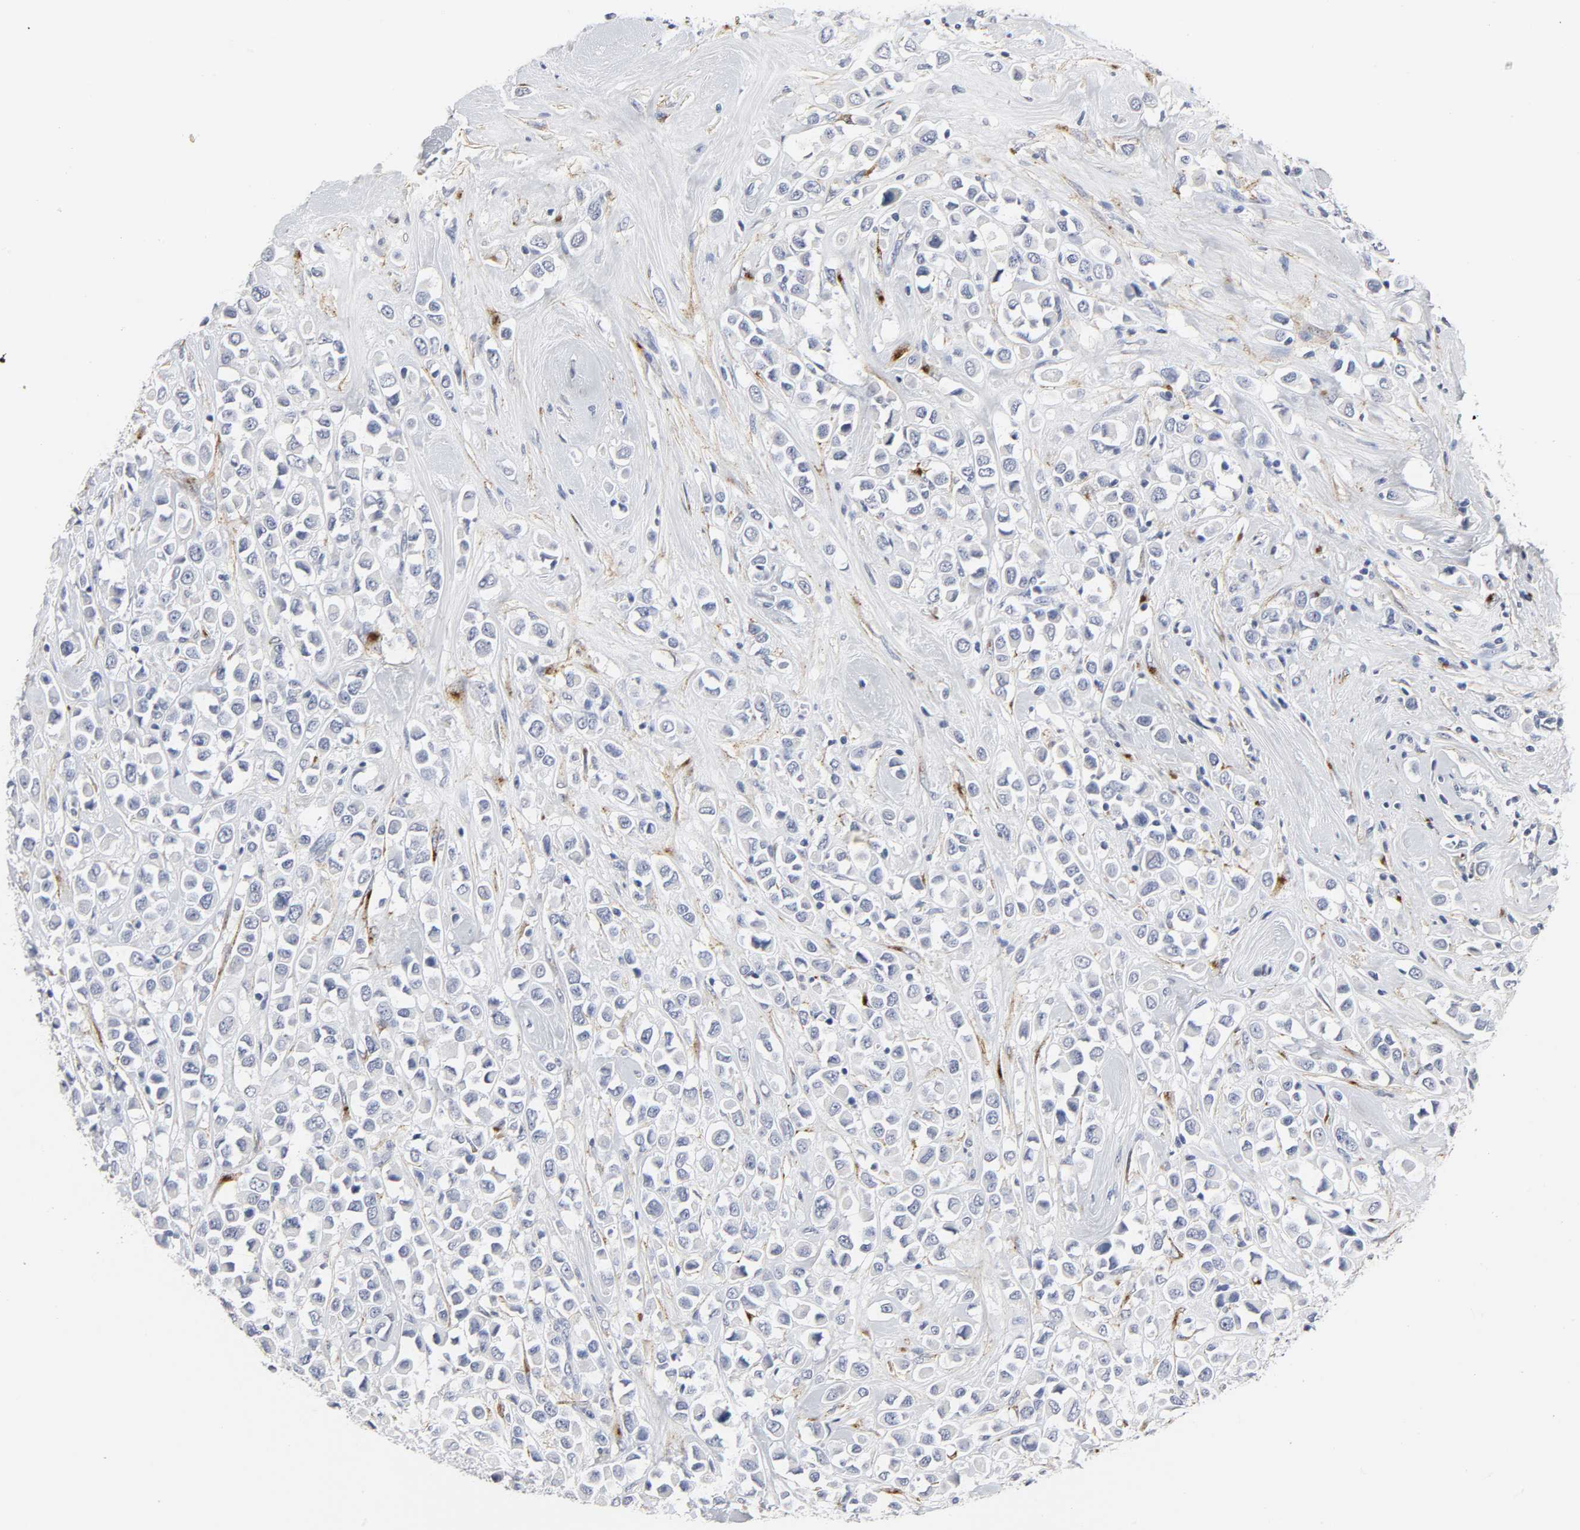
{"staining": {"intensity": "negative", "quantity": "none", "location": "none"}, "tissue": "breast cancer", "cell_type": "Tumor cells", "image_type": "cancer", "snomed": [{"axis": "morphology", "description": "Duct carcinoma"}, {"axis": "topography", "description": "Breast"}], "caption": "IHC of breast intraductal carcinoma displays no expression in tumor cells.", "gene": "LRP1", "patient": {"sex": "female", "age": 61}}